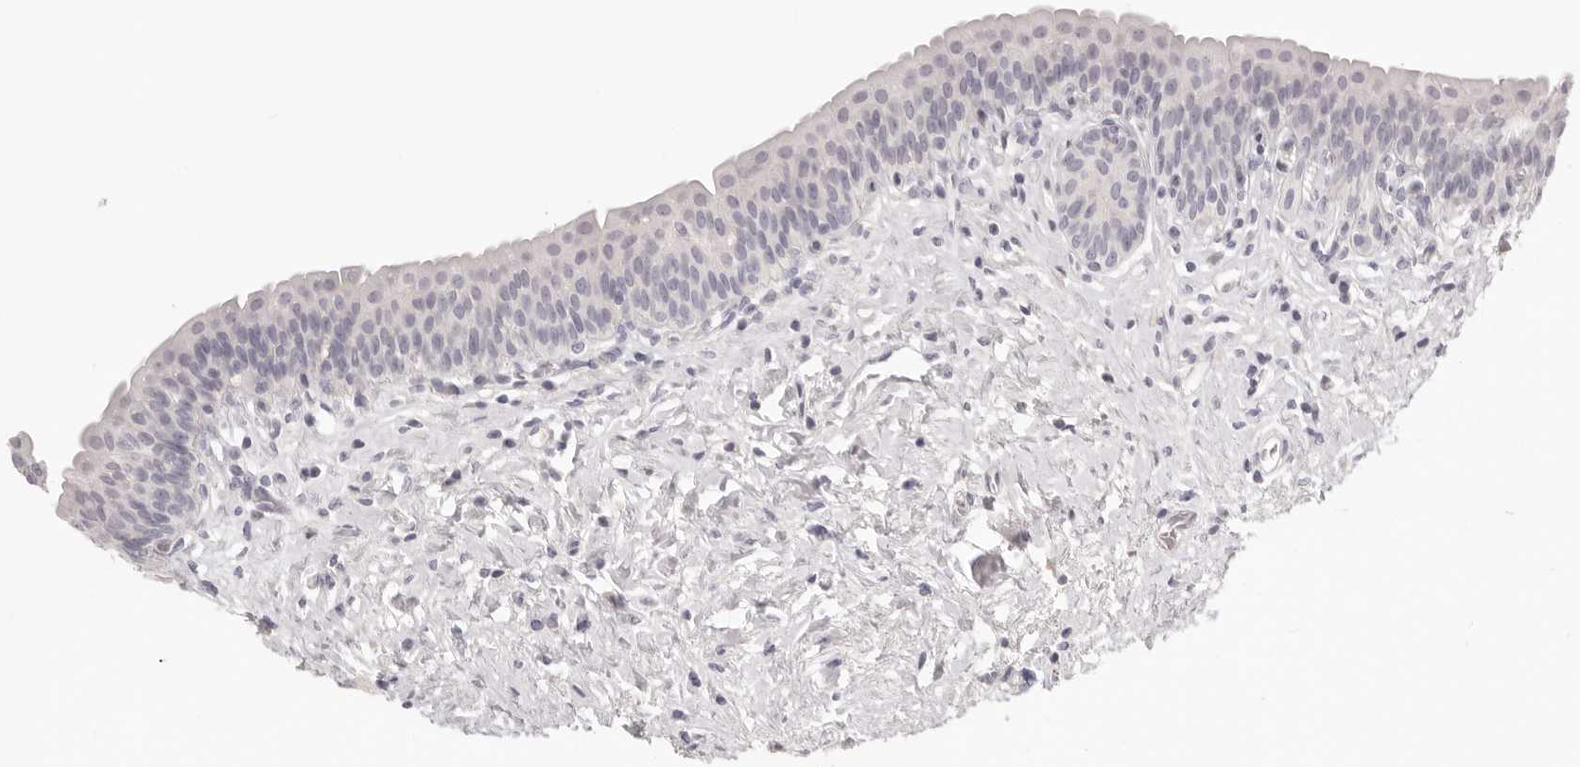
{"staining": {"intensity": "negative", "quantity": "none", "location": "none"}, "tissue": "urinary bladder", "cell_type": "Urothelial cells", "image_type": "normal", "snomed": [{"axis": "morphology", "description": "Normal tissue, NOS"}, {"axis": "topography", "description": "Urinary bladder"}], "caption": "This image is of normal urinary bladder stained with immunohistochemistry to label a protein in brown with the nuclei are counter-stained blue. There is no expression in urothelial cells.", "gene": "FABP1", "patient": {"sex": "male", "age": 83}}